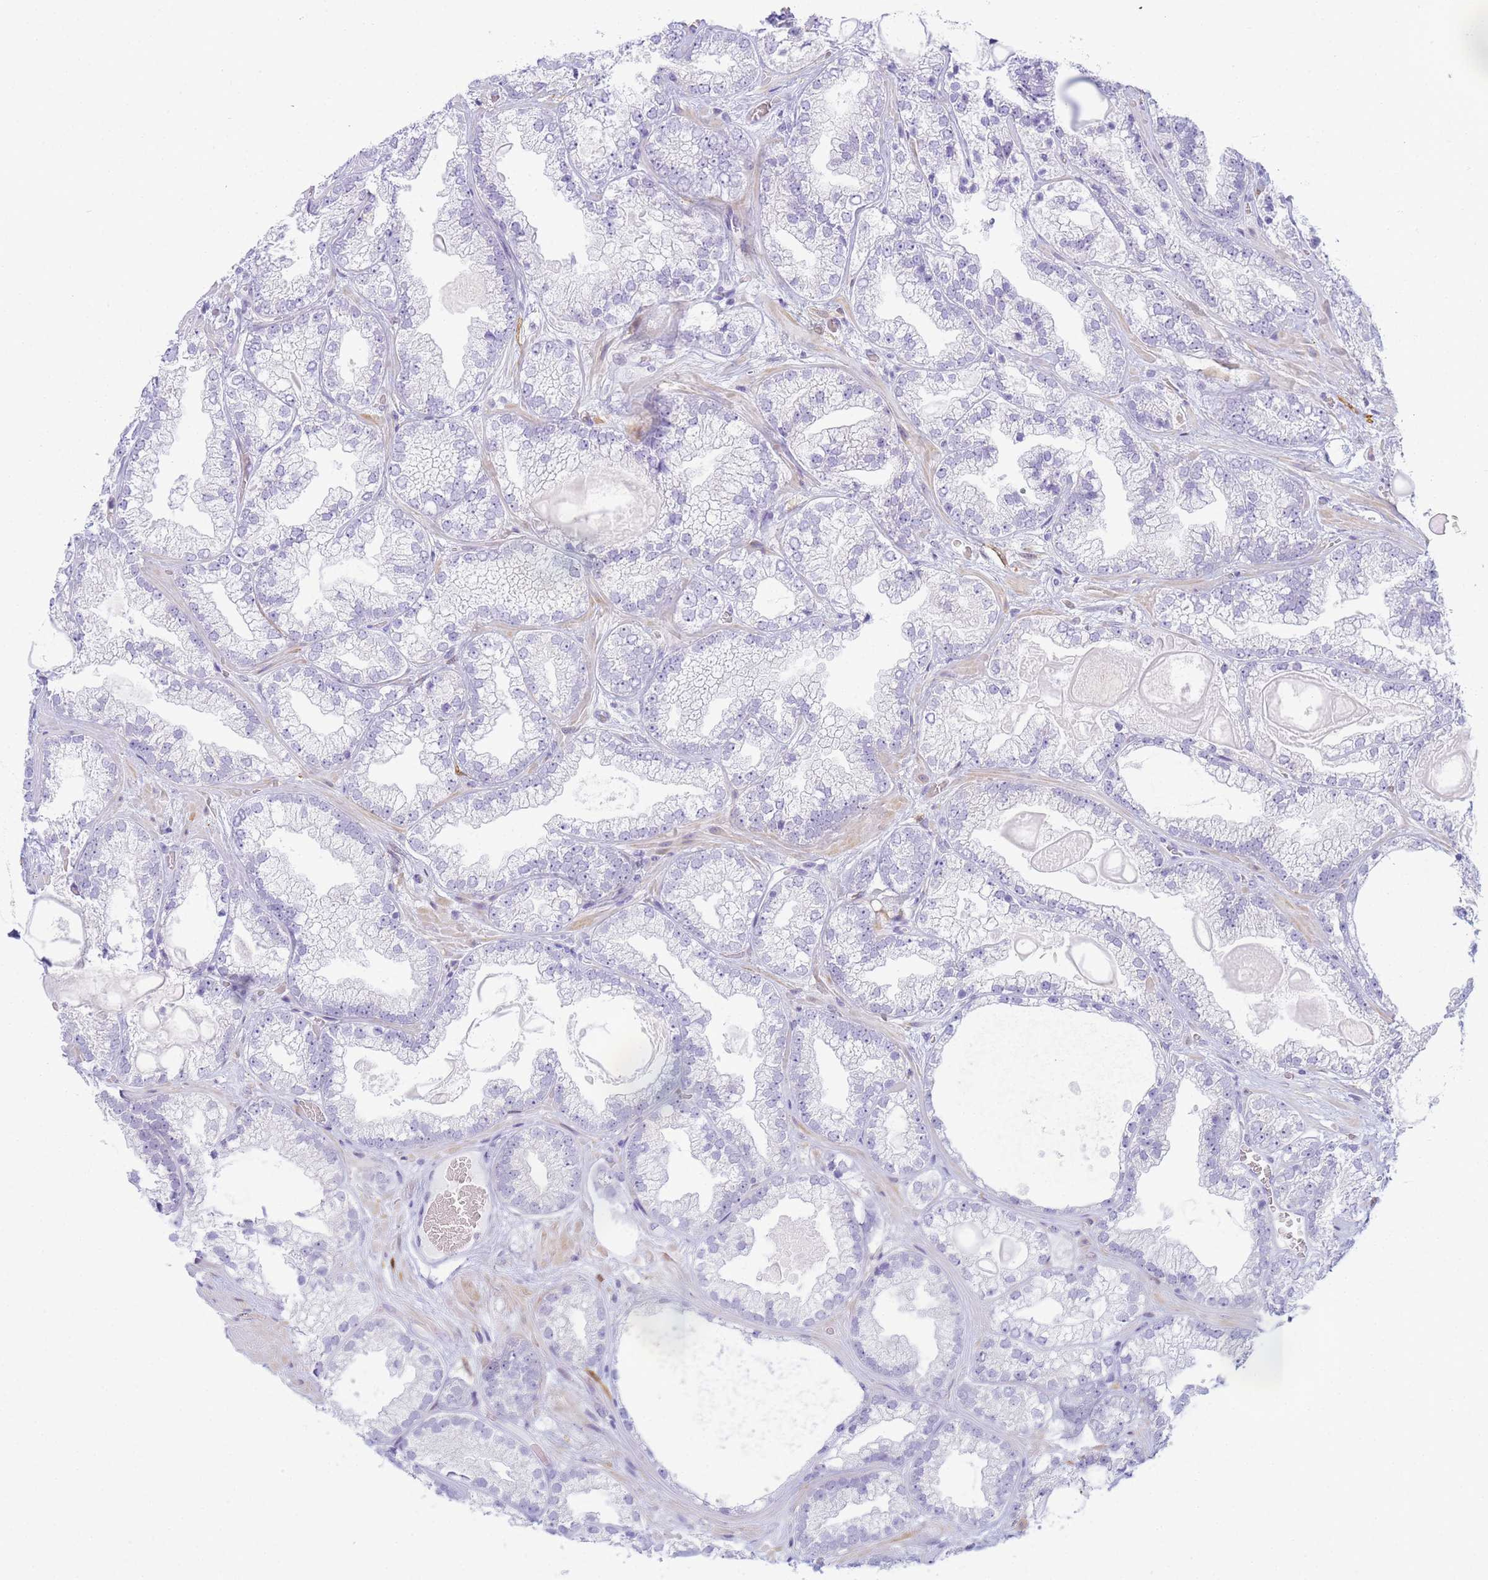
{"staining": {"intensity": "negative", "quantity": "none", "location": "none"}, "tissue": "prostate cancer", "cell_type": "Tumor cells", "image_type": "cancer", "snomed": [{"axis": "morphology", "description": "Adenocarcinoma, Low grade"}, {"axis": "topography", "description": "Prostate"}], "caption": "Adenocarcinoma (low-grade) (prostate) was stained to show a protein in brown. There is no significant expression in tumor cells. (DAB (3,3'-diaminobenzidine) immunohistochemistry visualized using brightfield microscopy, high magnification).", "gene": "SNX20", "patient": {"sex": "male", "age": 57}}